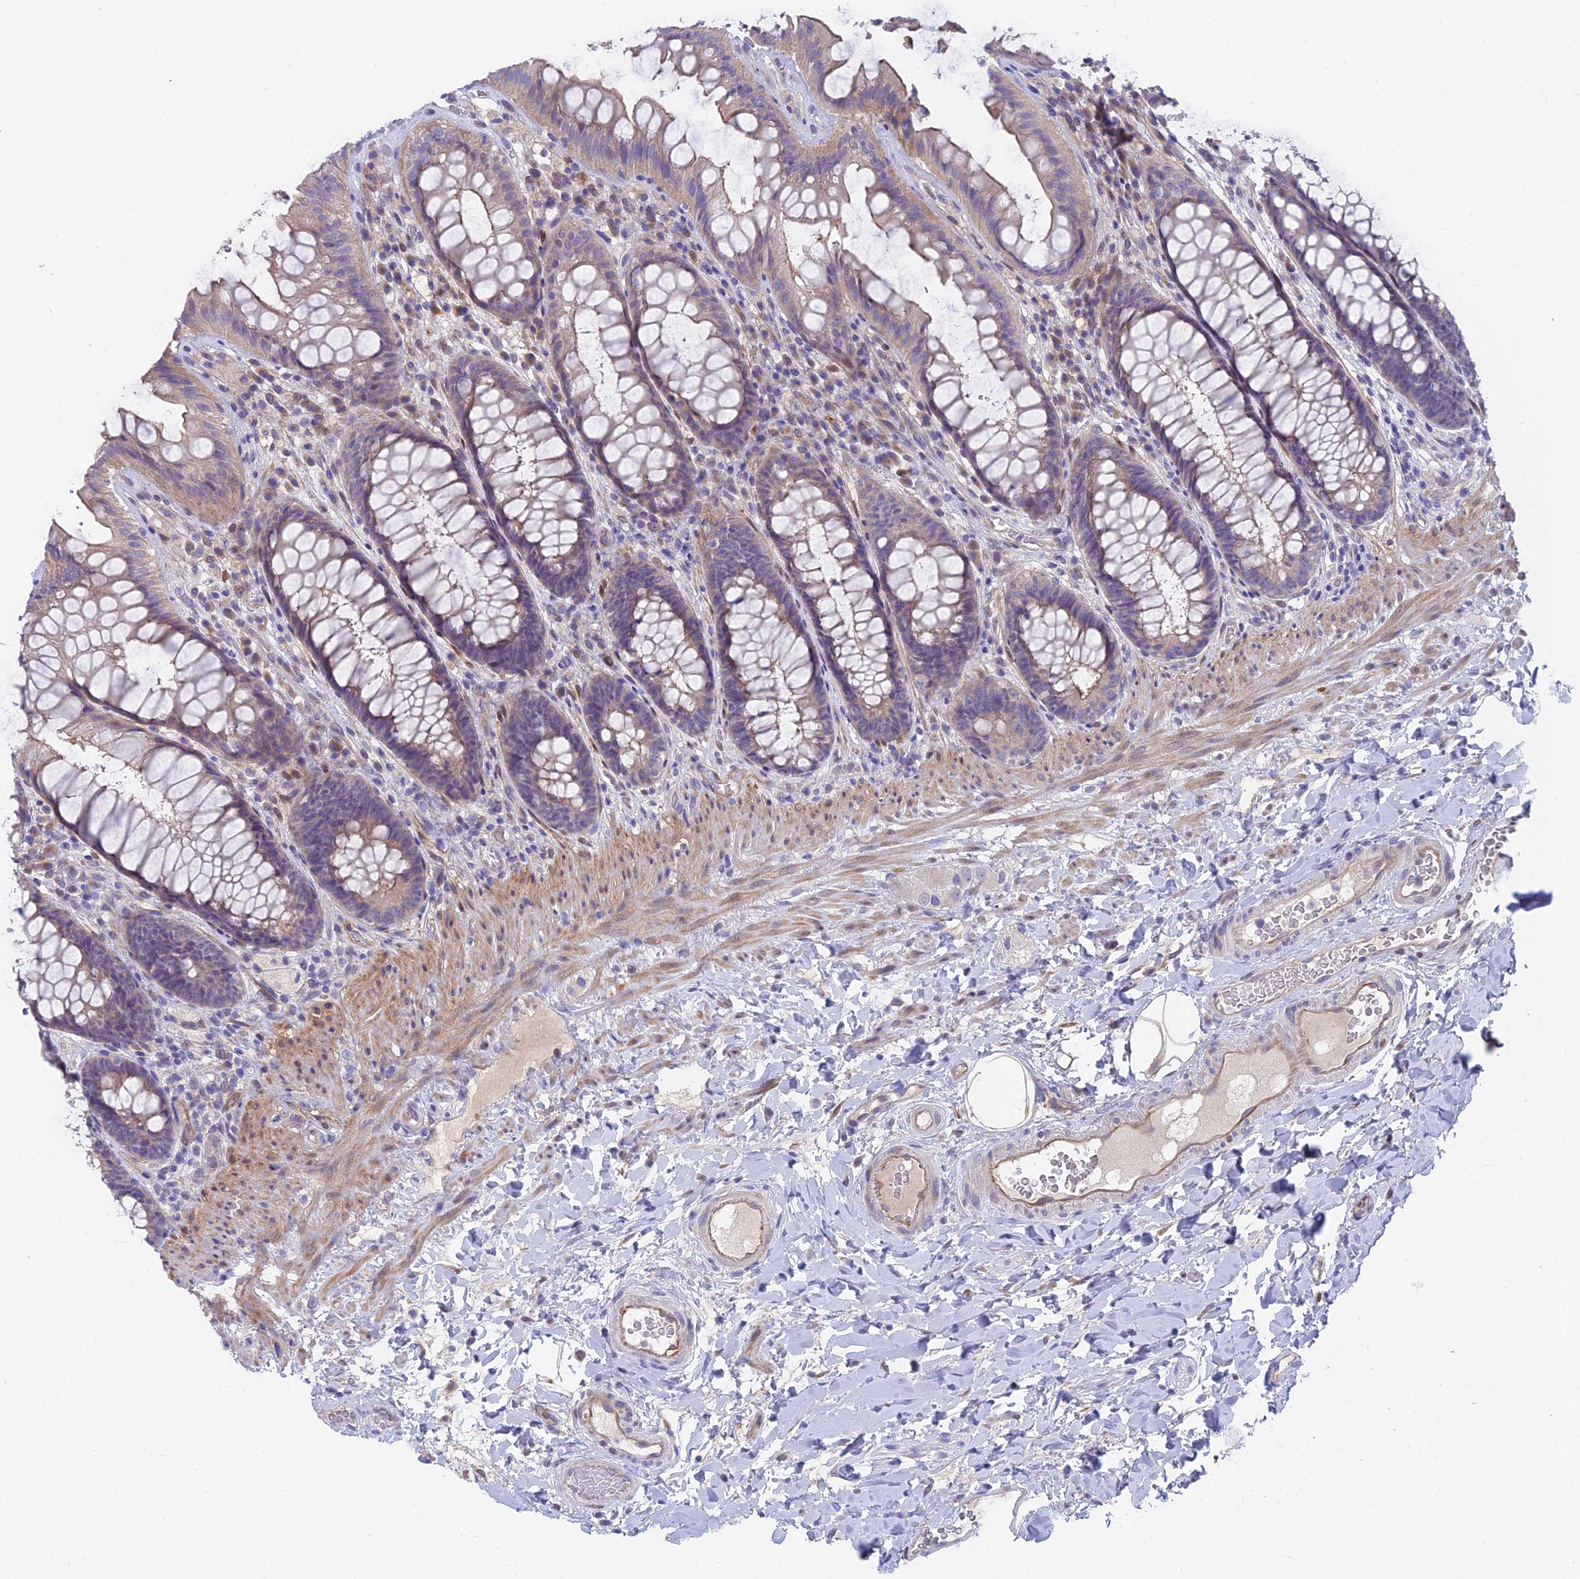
{"staining": {"intensity": "weak", "quantity": "25%-75%", "location": "cytoplasmic/membranous"}, "tissue": "rectum", "cell_type": "Glandular cells", "image_type": "normal", "snomed": [{"axis": "morphology", "description": "Normal tissue, NOS"}, {"axis": "topography", "description": "Rectum"}], "caption": "DAB immunohistochemical staining of benign rectum shows weak cytoplasmic/membranous protein expression in approximately 25%-75% of glandular cells.", "gene": "FAM168B", "patient": {"sex": "female", "age": 46}}